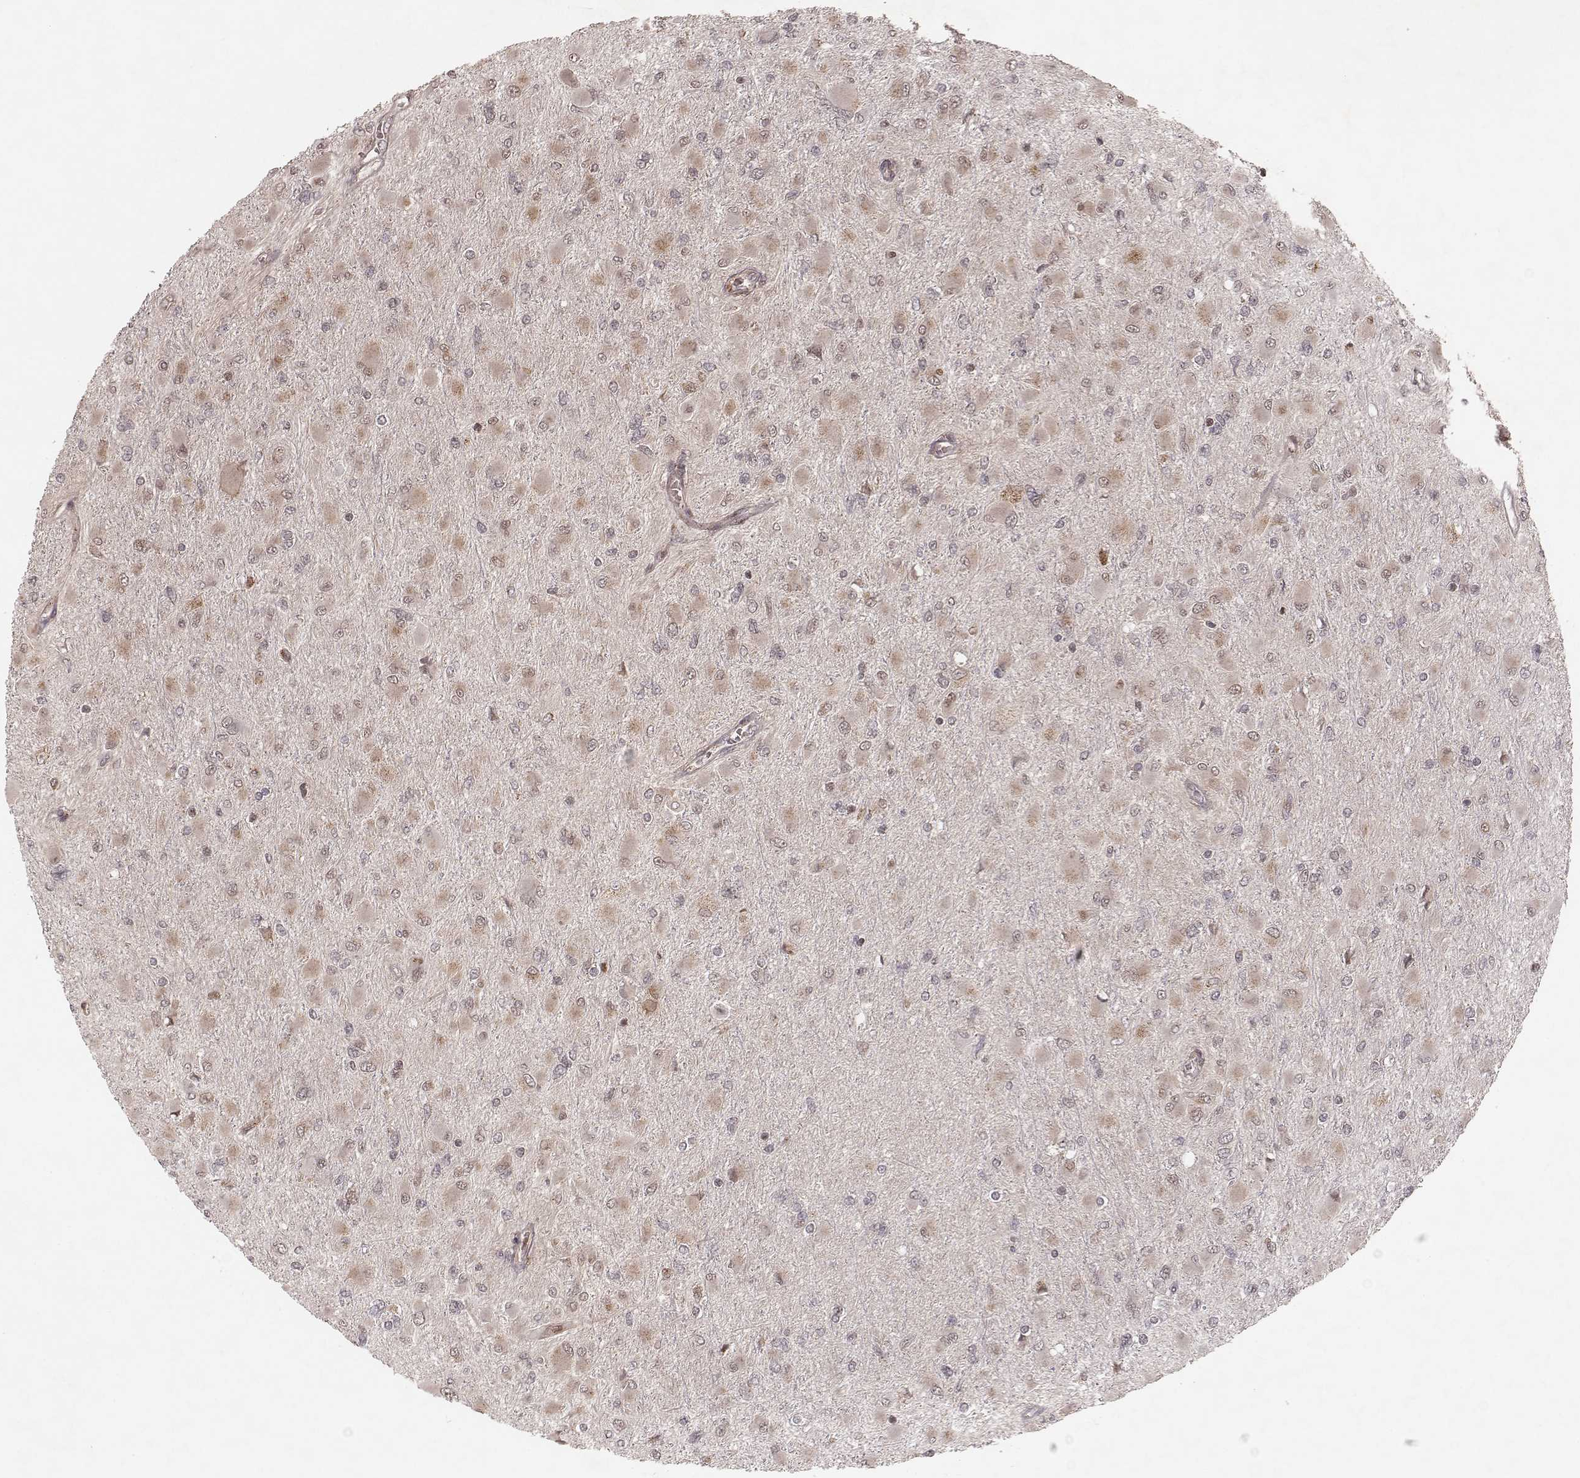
{"staining": {"intensity": "weak", "quantity": ">75%", "location": "cytoplasmic/membranous"}, "tissue": "glioma", "cell_type": "Tumor cells", "image_type": "cancer", "snomed": [{"axis": "morphology", "description": "Glioma, malignant, High grade"}, {"axis": "topography", "description": "Cerebral cortex"}], "caption": "IHC histopathology image of neoplastic tissue: human glioma stained using immunohistochemistry (IHC) demonstrates low levels of weak protein expression localized specifically in the cytoplasmic/membranous of tumor cells, appearing as a cytoplasmic/membranous brown color.", "gene": "MYO19", "patient": {"sex": "female", "age": 36}}